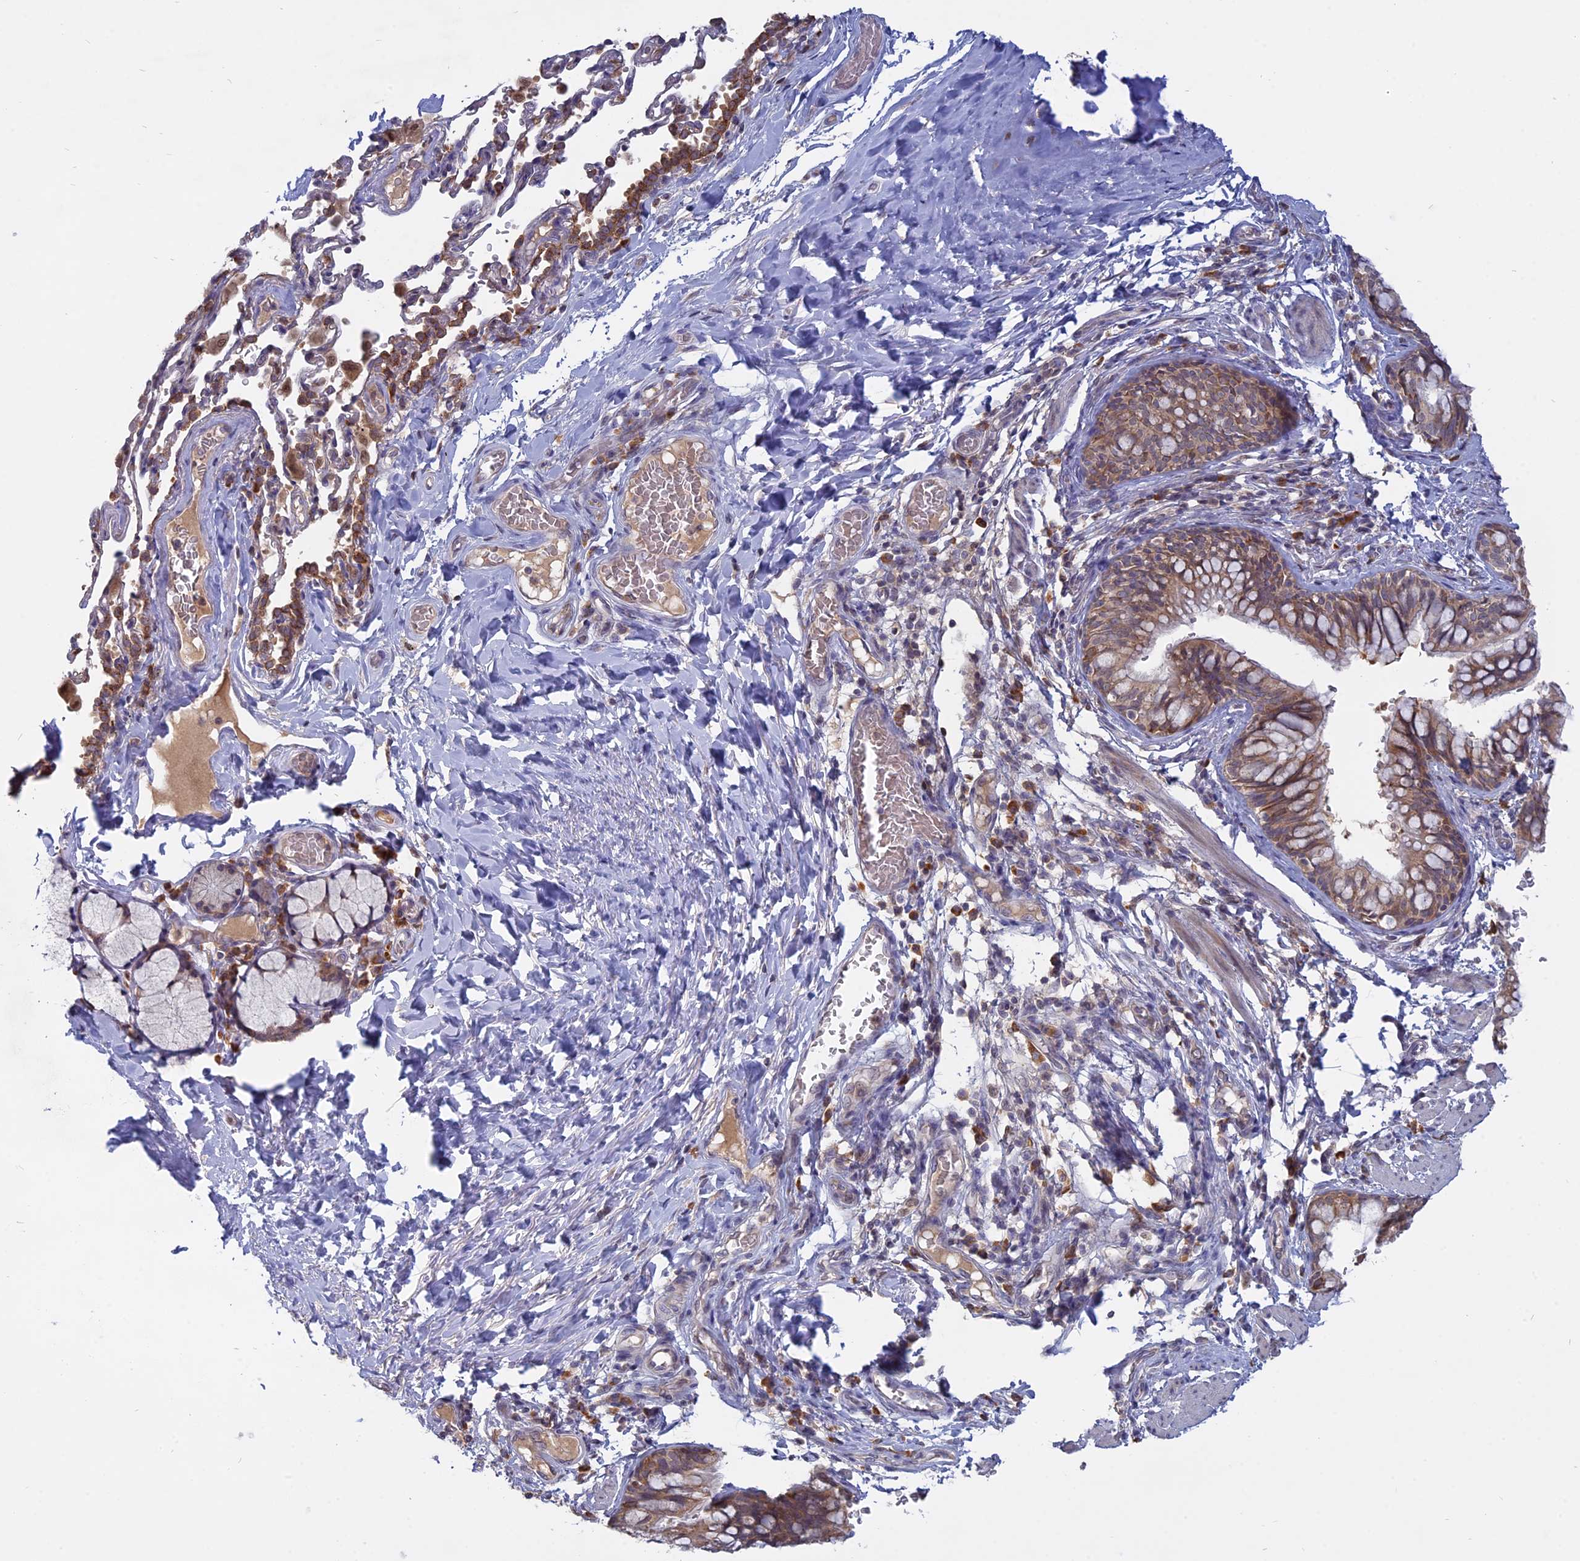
{"staining": {"intensity": "moderate", "quantity": ">75%", "location": "cytoplasmic/membranous"}, "tissue": "bronchus", "cell_type": "Respiratory epithelial cells", "image_type": "normal", "snomed": [{"axis": "morphology", "description": "Normal tissue, NOS"}, {"axis": "topography", "description": "Cartilage tissue"}, {"axis": "topography", "description": "Bronchus"}], "caption": "Immunohistochemistry image of unremarkable bronchus: human bronchus stained using immunohistochemistry (IHC) demonstrates medium levels of moderate protein expression localized specifically in the cytoplasmic/membranous of respiratory epithelial cells, appearing as a cytoplasmic/membranous brown color.", "gene": "TMEM208", "patient": {"sex": "female", "age": 36}}